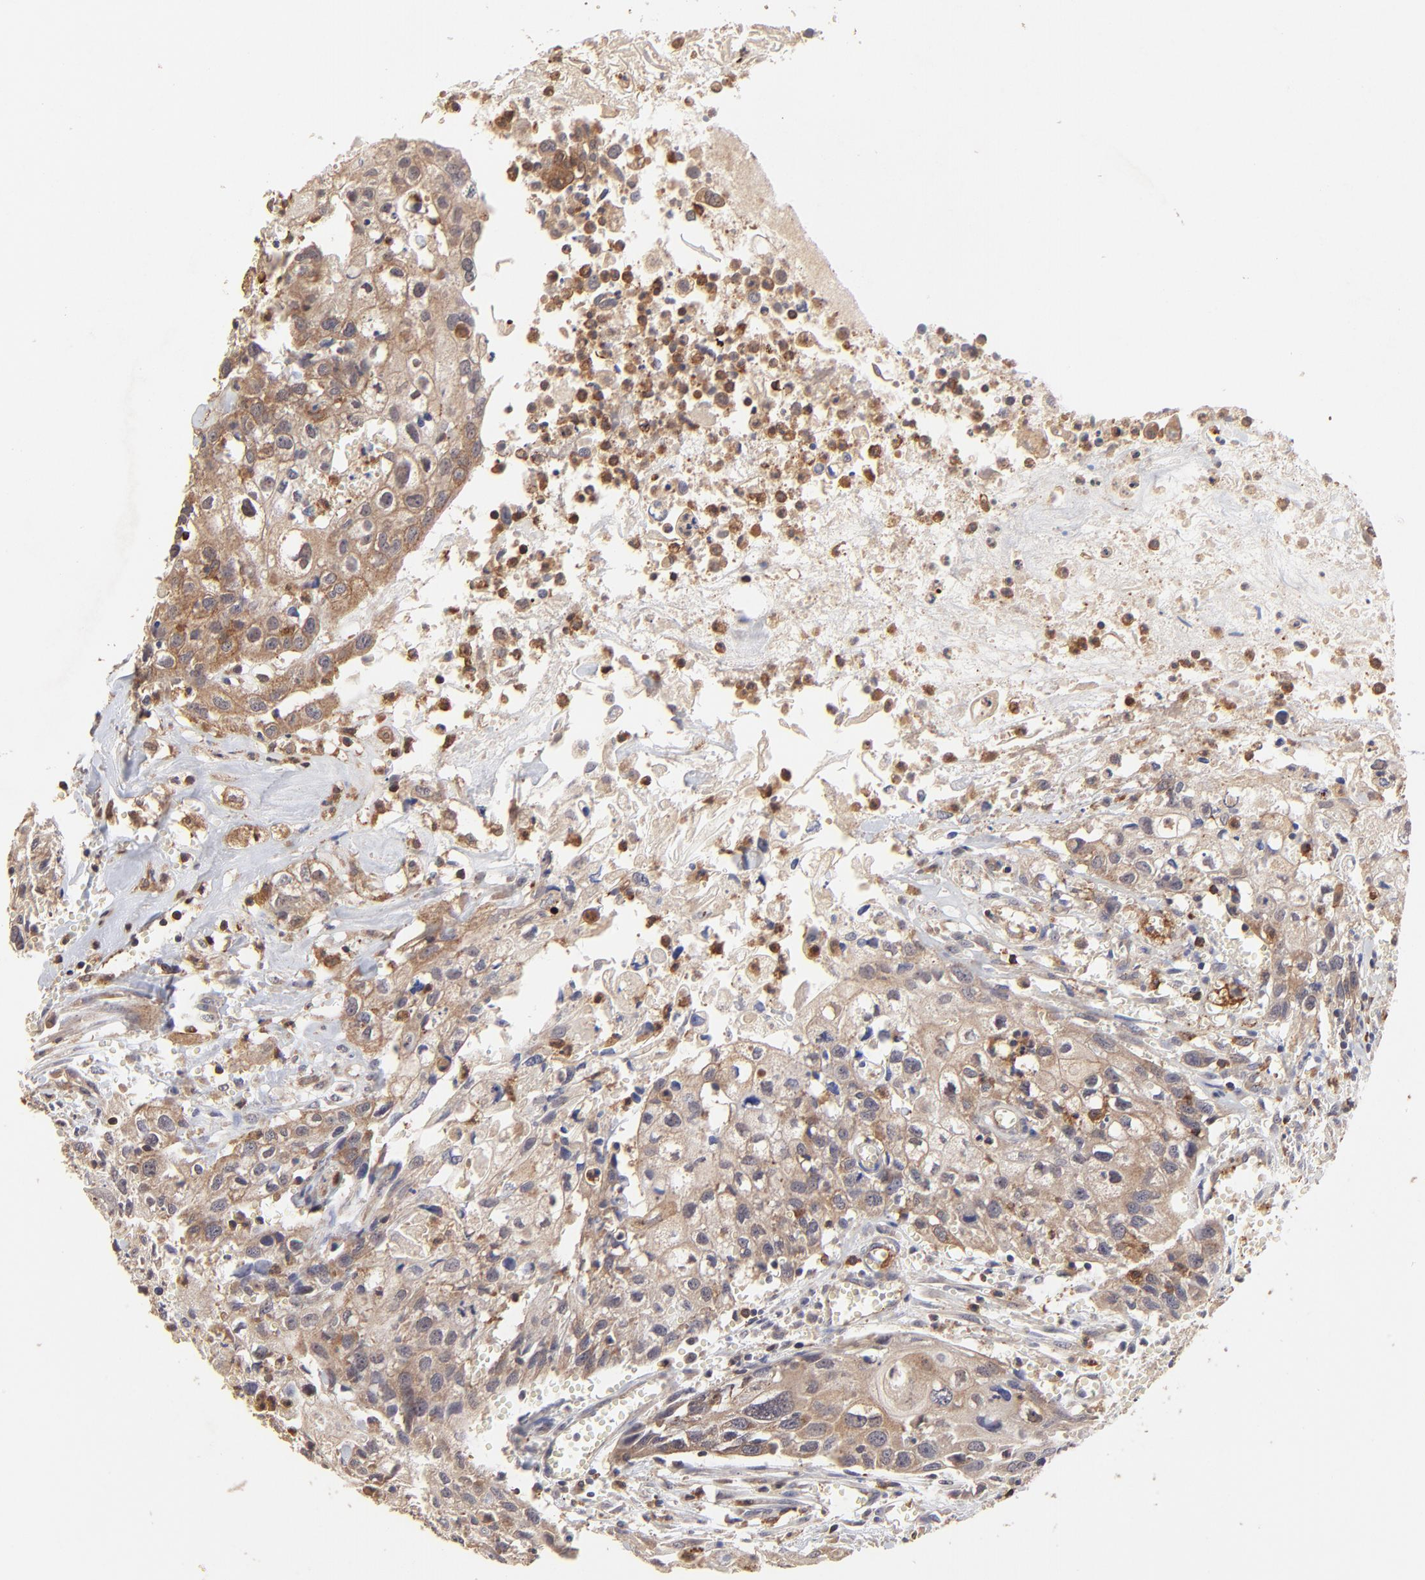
{"staining": {"intensity": "moderate", "quantity": ">75%", "location": "cytoplasmic/membranous"}, "tissue": "urothelial cancer", "cell_type": "Tumor cells", "image_type": "cancer", "snomed": [{"axis": "morphology", "description": "Urothelial carcinoma, High grade"}, {"axis": "topography", "description": "Urinary bladder"}], "caption": "Protein expression analysis of urothelial carcinoma (high-grade) exhibits moderate cytoplasmic/membranous positivity in approximately >75% of tumor cells.", "gene": "STON2", "patient": {"sex": "male", "age": 54}}